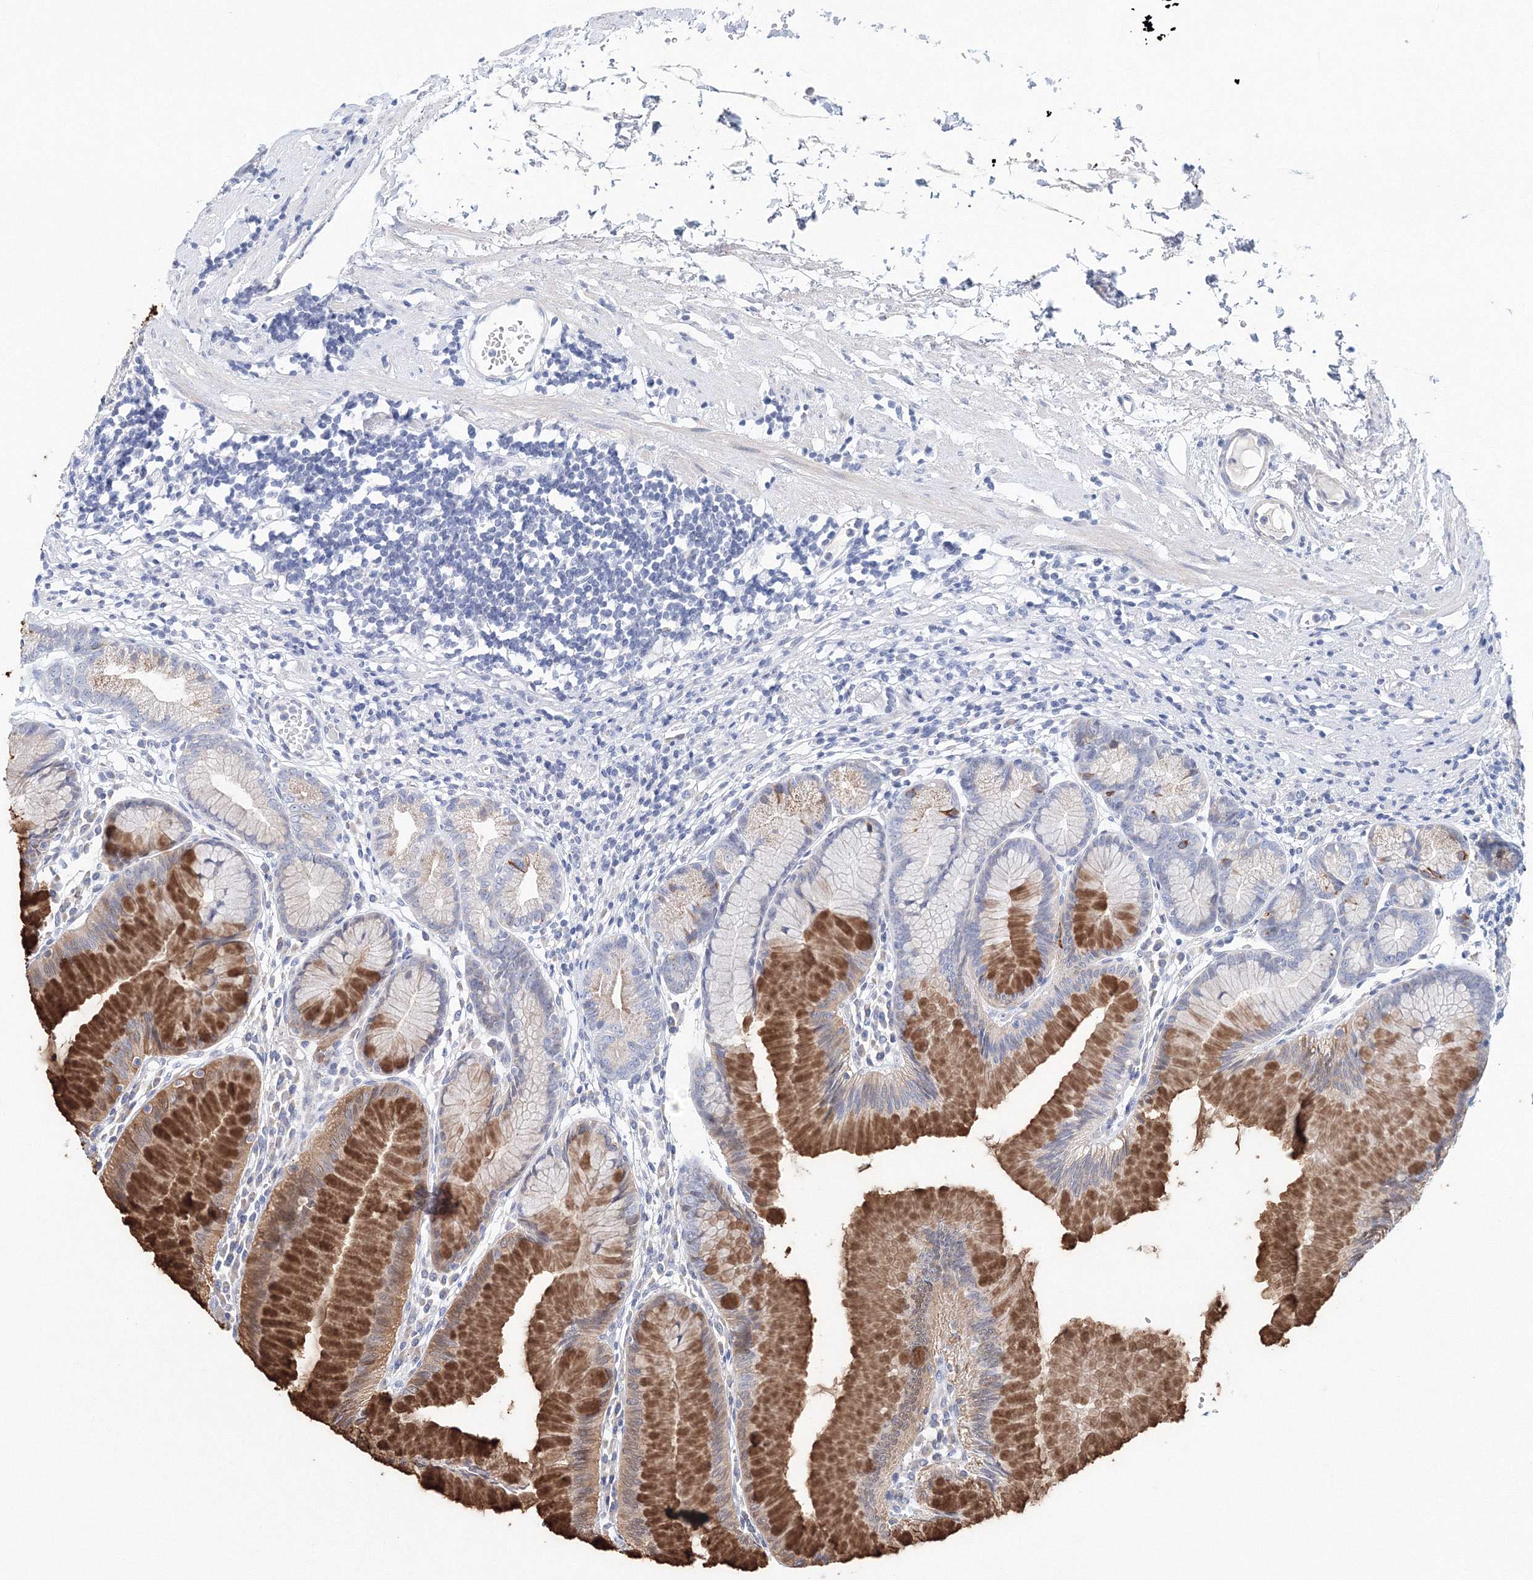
{"staining": {"intensity": "moderate", "quantity": "25%-75%", "location": "cytoplasmic/membranous"}, "tissue": "stomach", "cell_type": "Glandular cells", "image_type": "normal", "snomed": [{"axis": "morphology", "description": "Normal tissue, NOS"}, {"axis": "topography", "description": "Stomach"}], "caption": "Brown immunohistochemical staining in normal stomach reveals moderate cytoplasmic/membranous staining in approximately 25%-75% of glandular cells. Using DAB (brown) and hematoxylin (blue) stains, captured at high magnification using brightfield microscopy.", "gene": "LRRIQ4", "patient": {"sex": "female", "age": 57}}